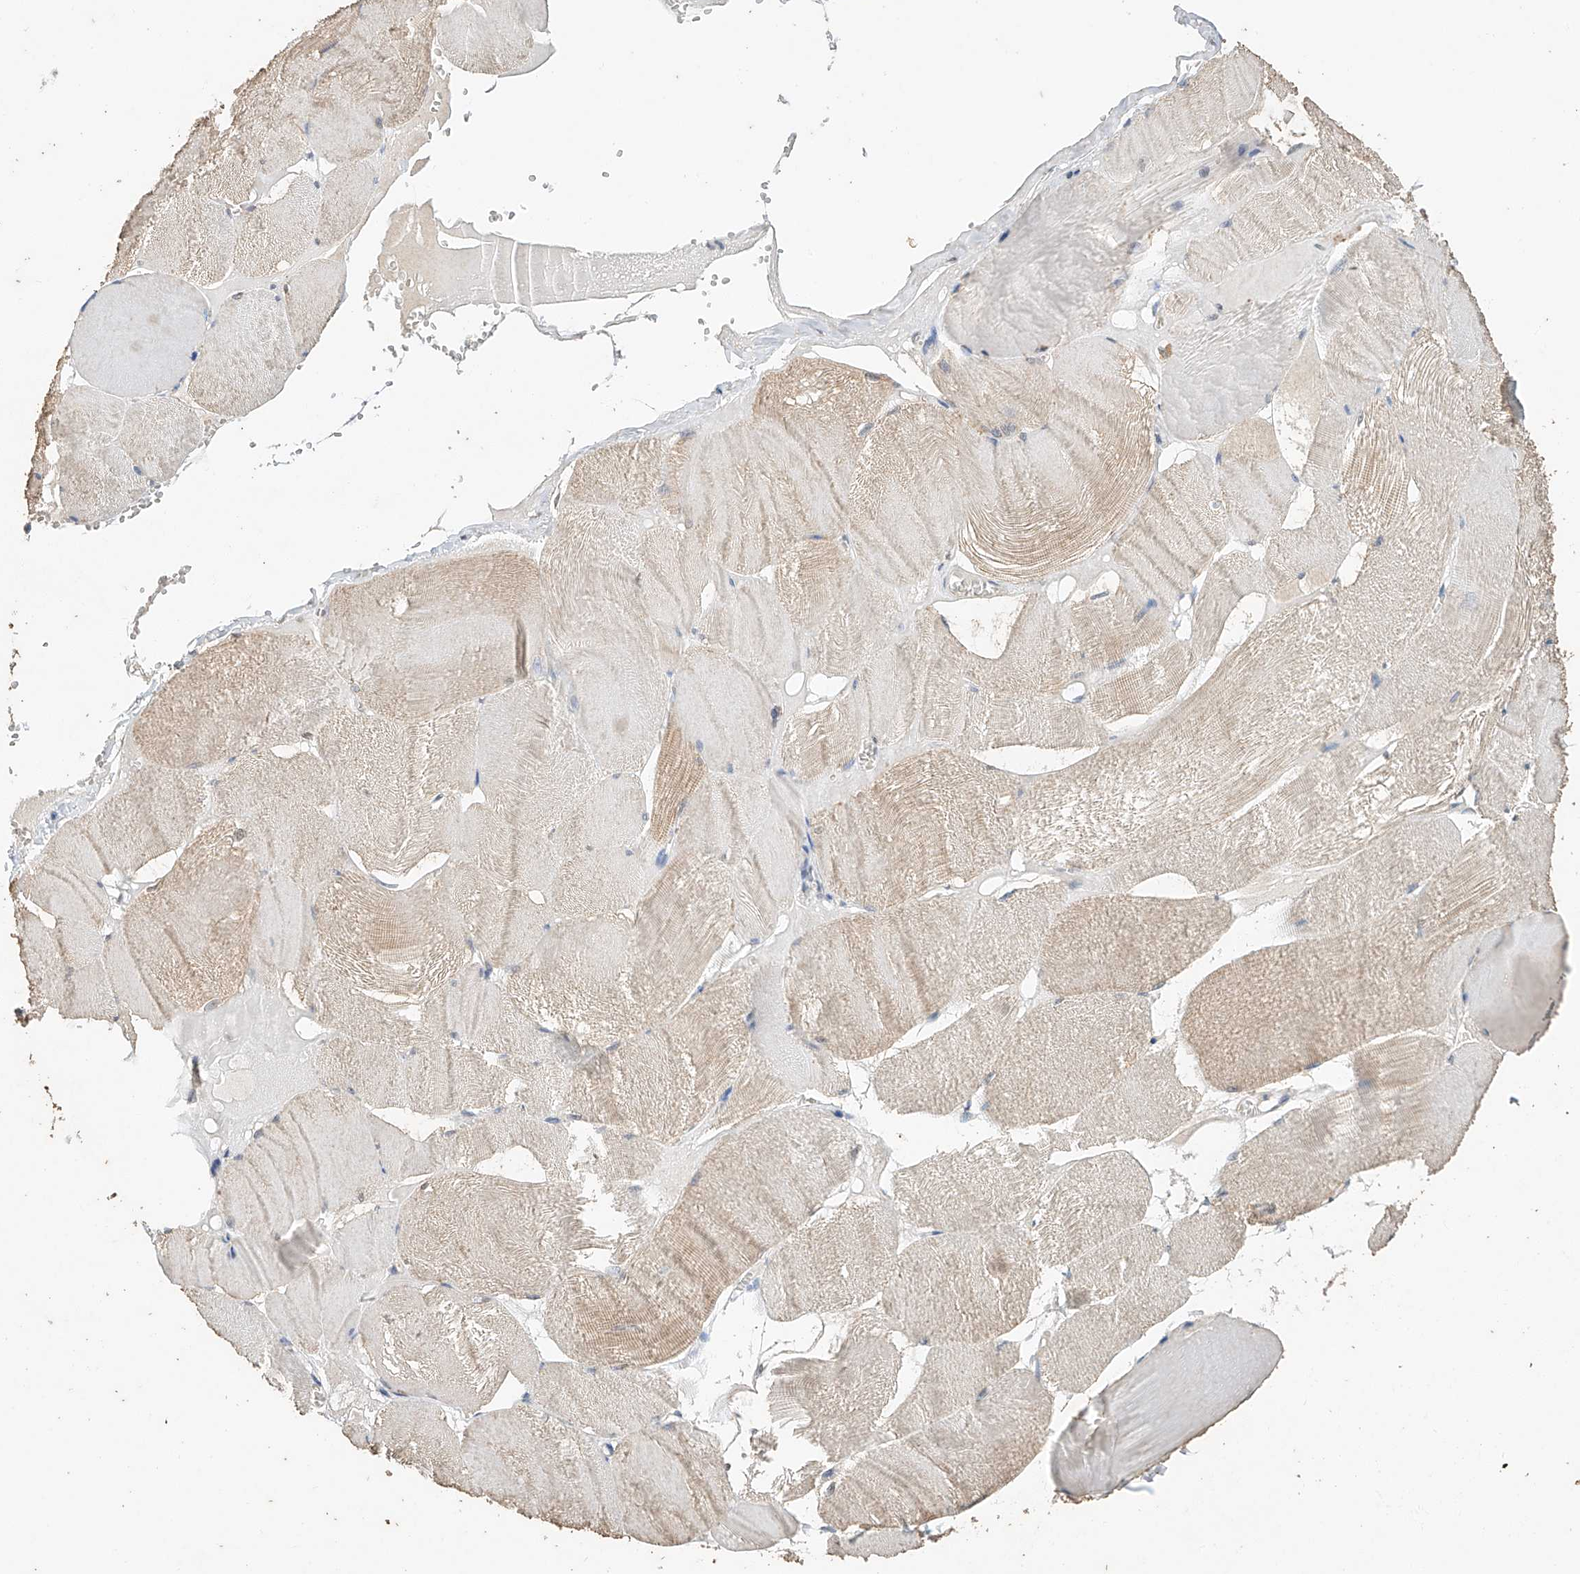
{"staining": {"intensity": "weak", "quantity": "<25%", "location": "cytoplasmic/membranous"}, "tissue": "skeletal muscle", "cell_type": "Myocytes", "image_type": "normal", "snomed": [{"axis": "morphology", "description": "Normal tissue, NOS"}, {"axis": "morphology", "description": "Basal cell carcinoma"}, {"axis": "topography", "description": "Skeletal muscle"}], "caption": "Immunohistochemistry histopathology image of normal skeletal muscle stained for a protein (brown), which displays no staining in myocytes.", "gene": "CERS4", "patient": {"sex": "female", "age": 64}}